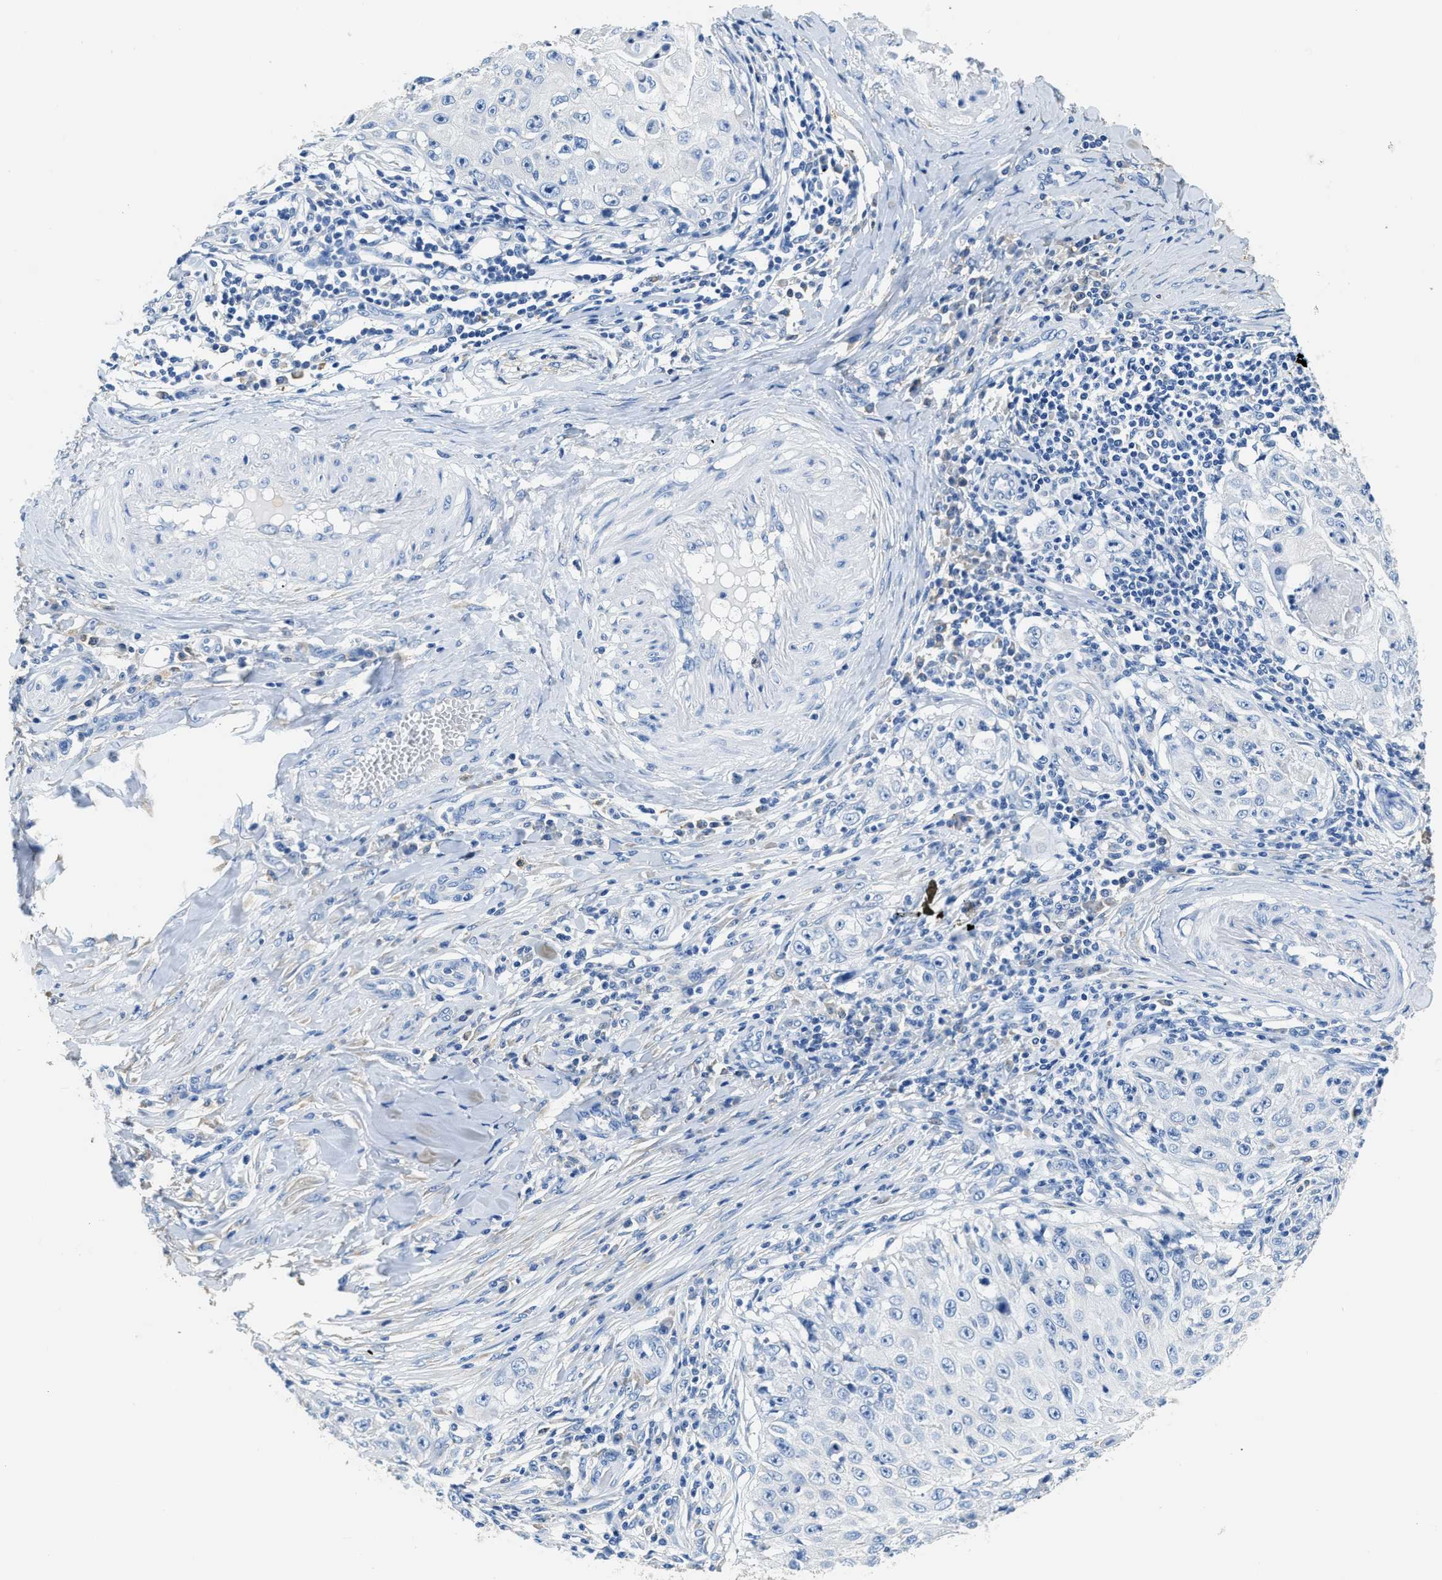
{"staining": {"intensity": "negative", "quantity": "none", "location": "none"}, "tissue": "skin cancer", "cell_type": "Tumor cells", "image_type": "cancer", "snomed": [{"axis": "morphology", "description": "Squamous cell carcinoma, NOS"}, {"axis": "topography", "description": "Skin"}], "caption": "High power microscopy photomicrograph of an immunohistochemistry (IHC) micrograph of squamous cell carcinoma (skin), revealing no significant expression in tumor cells.", "gene": "ZDHHC13", "patient": {"sex": "male", "age": 86}}